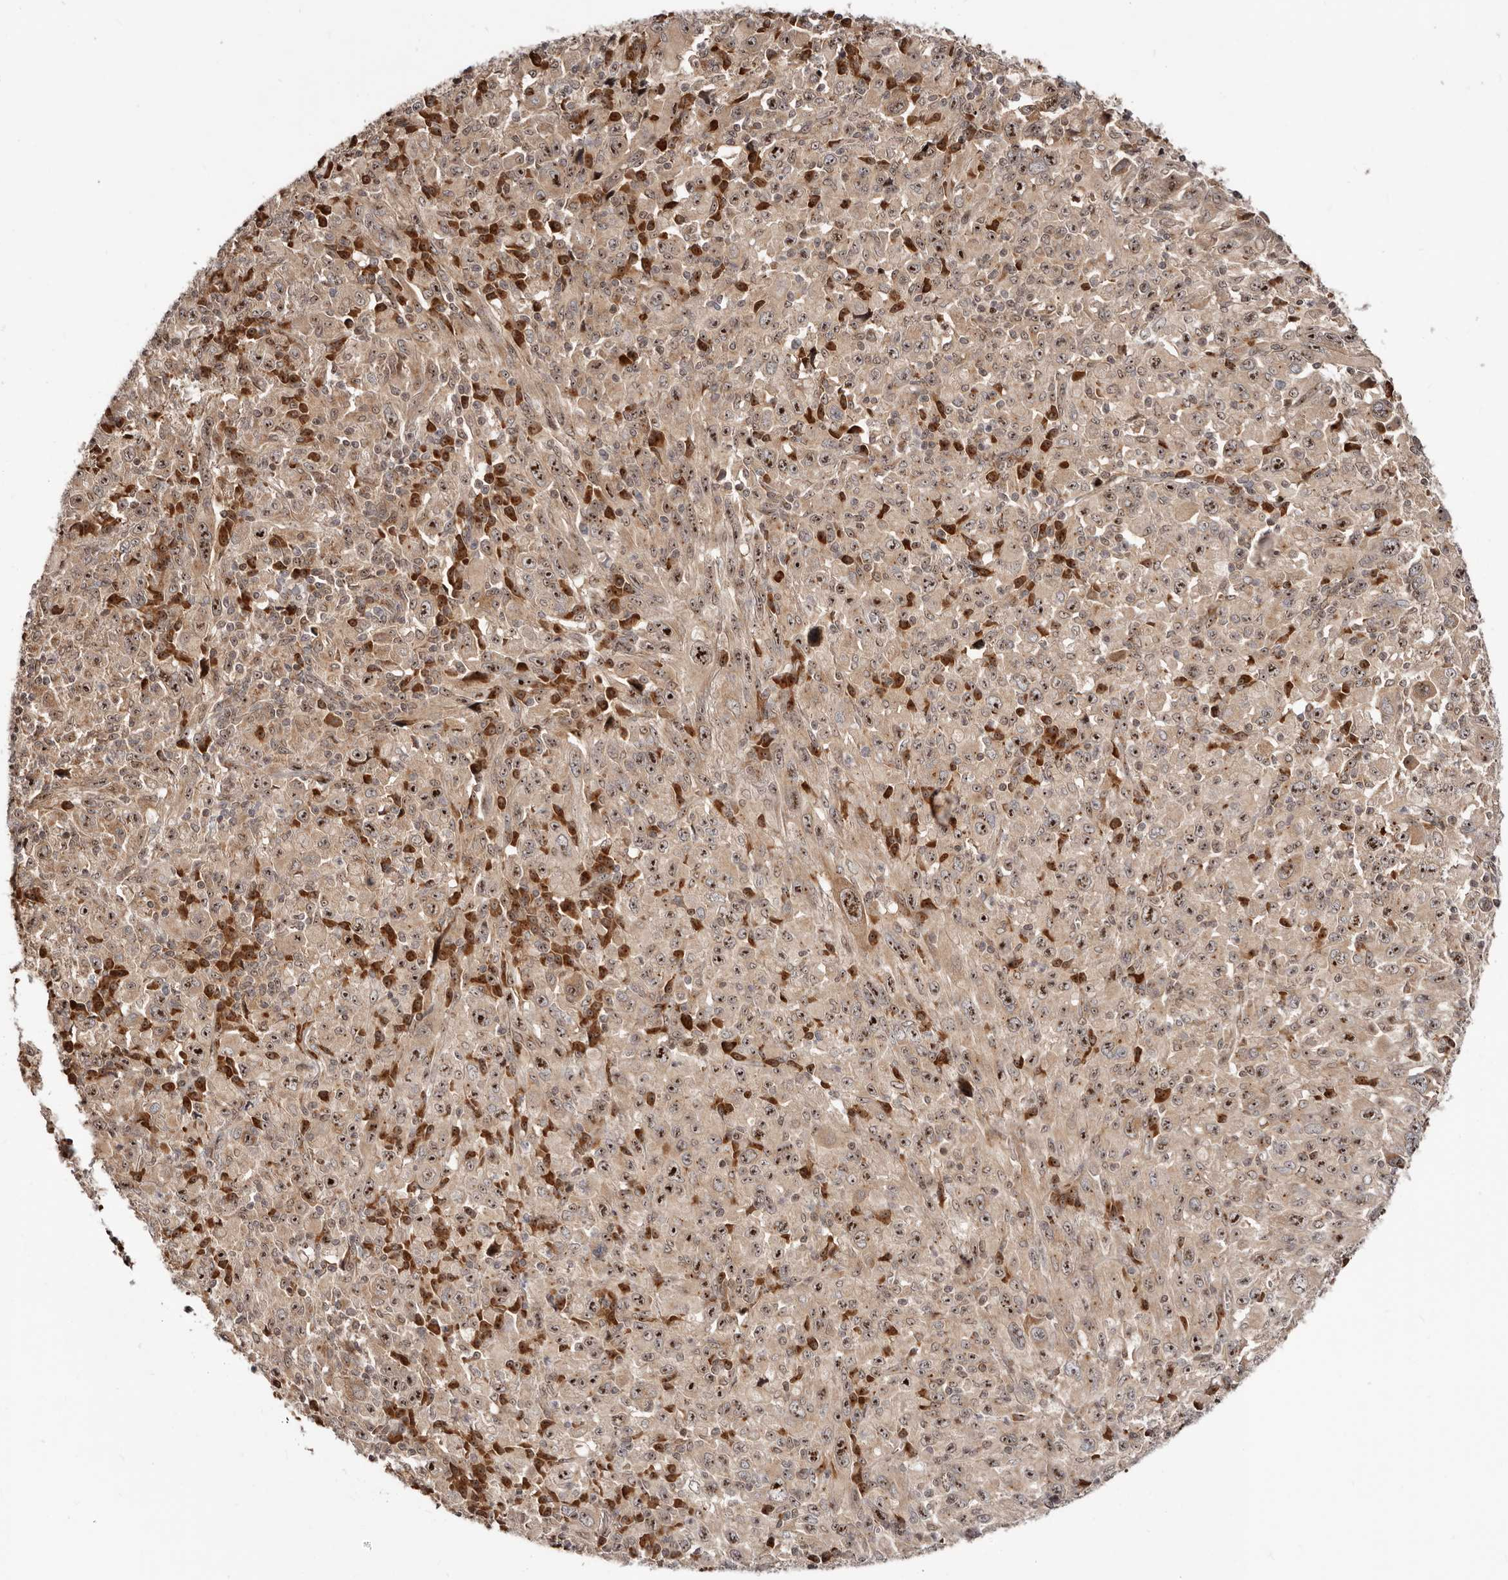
{"staining": {"intensity": "strong", "quantity": "25%-75%", "location": "nuclear"}, "tissue": "melanoma", "cell_type": "Tumor cells", "image_type": "cancer", "snomed": [{"axis": "morphology", "description": "Malignant melanoma, Metastatic site"}, {"axis": "topography", "description": "Skin"}], "caption": "IHC photomicrograph of human malignant melanoma (metastatic site) stained for a protein (brown), which demonstrates high levels of strong nuclear expression in about 25%-75% of tumor cells.", "gene": "APOL6", "patient": {"sex": "female", "age": 56}}